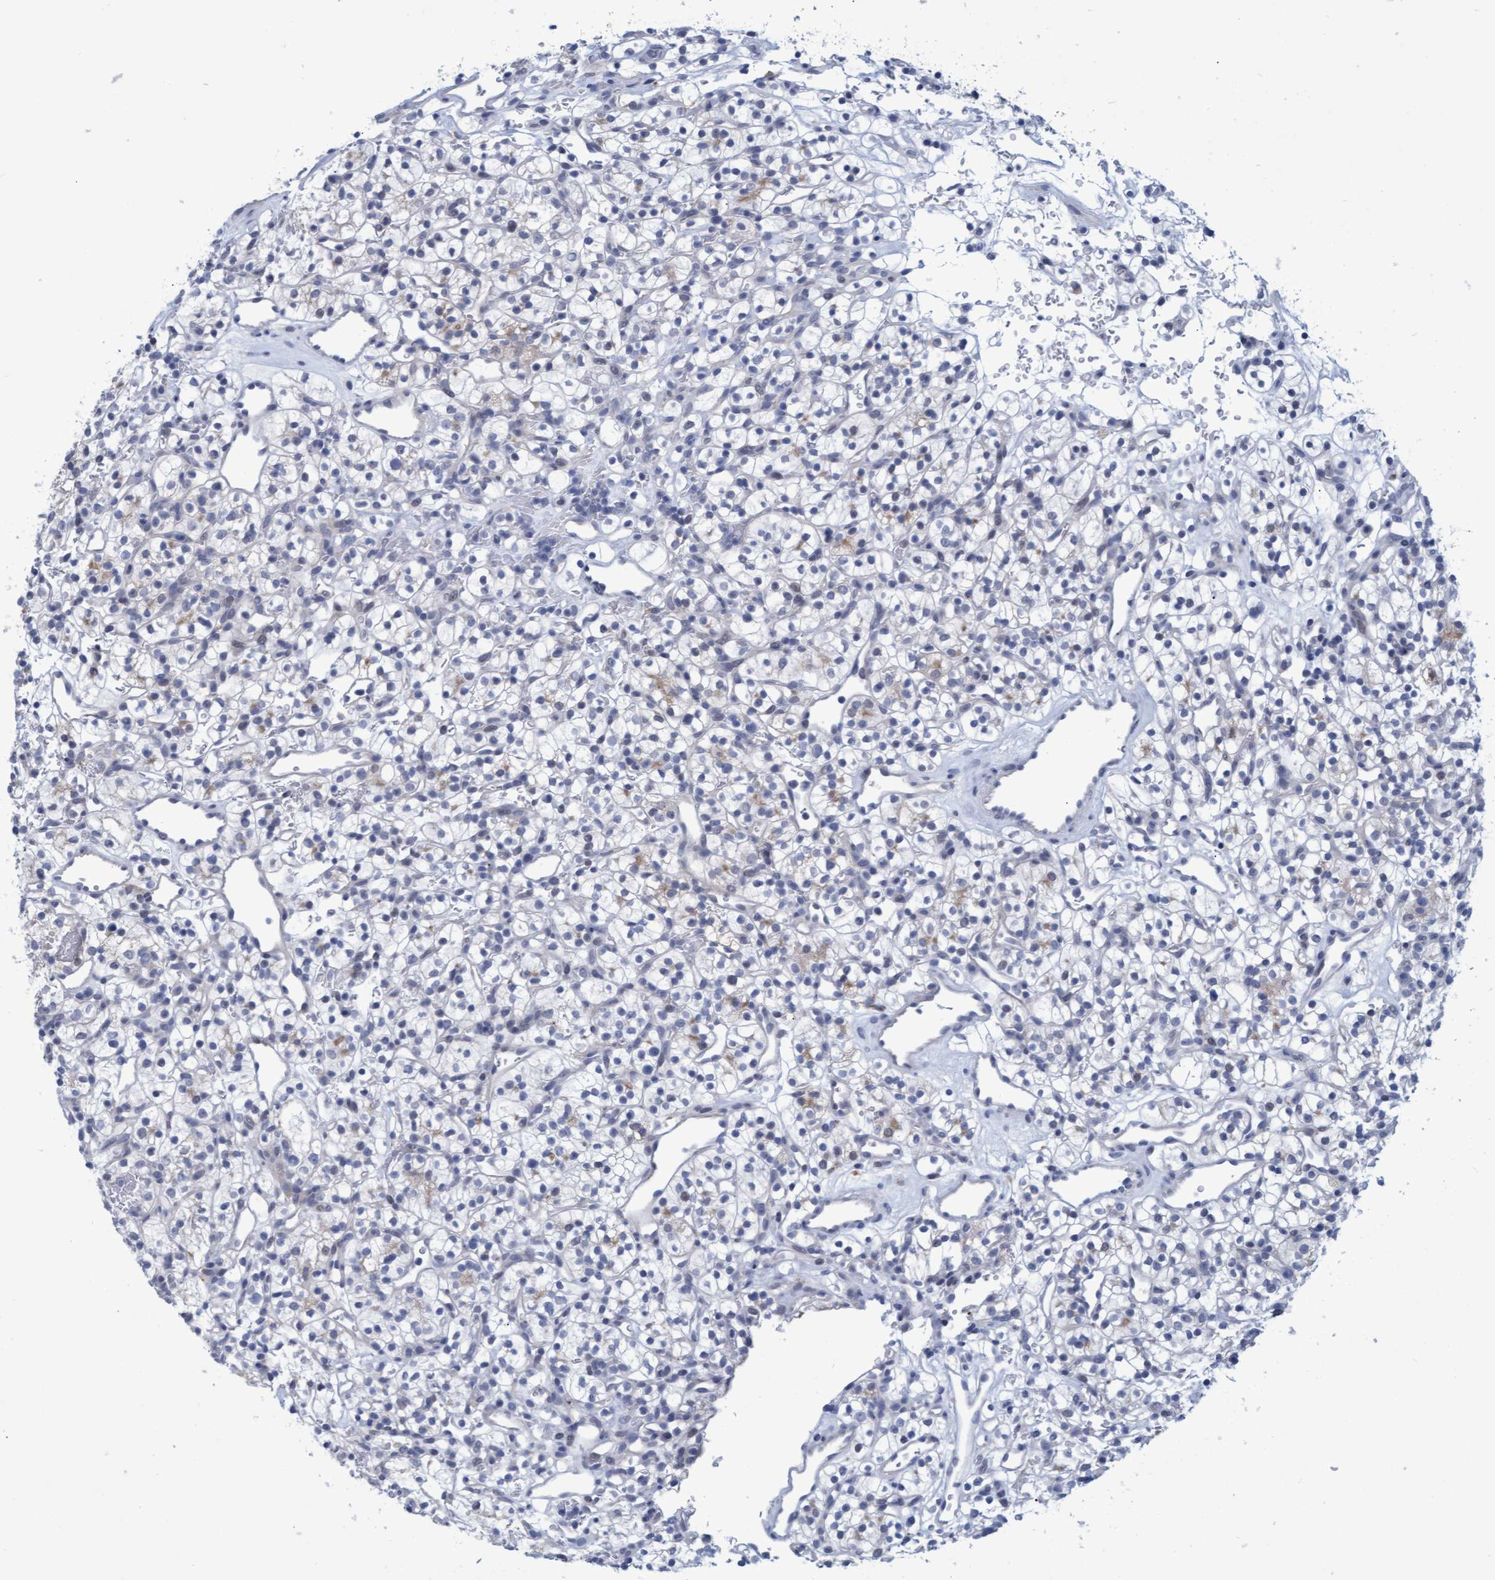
{"staining": {"intensity": "weak", "quantity": "<25%", "location": "cytoplasmic/membranous"}, "tissue": "renal cancer", "cell_type": "Tumor cells", "image_type": "cancer", "snomed": [{"axis": "morphology", "description": "Adenocarcinoma, NOS"}, {"axis": "topography", "description": "Kidney"}], "caption": "There is no significant positivity in tumor cells of renal cancer.", "gene": "PROCA1", "patient": {"sex": "female", "age": 57}}